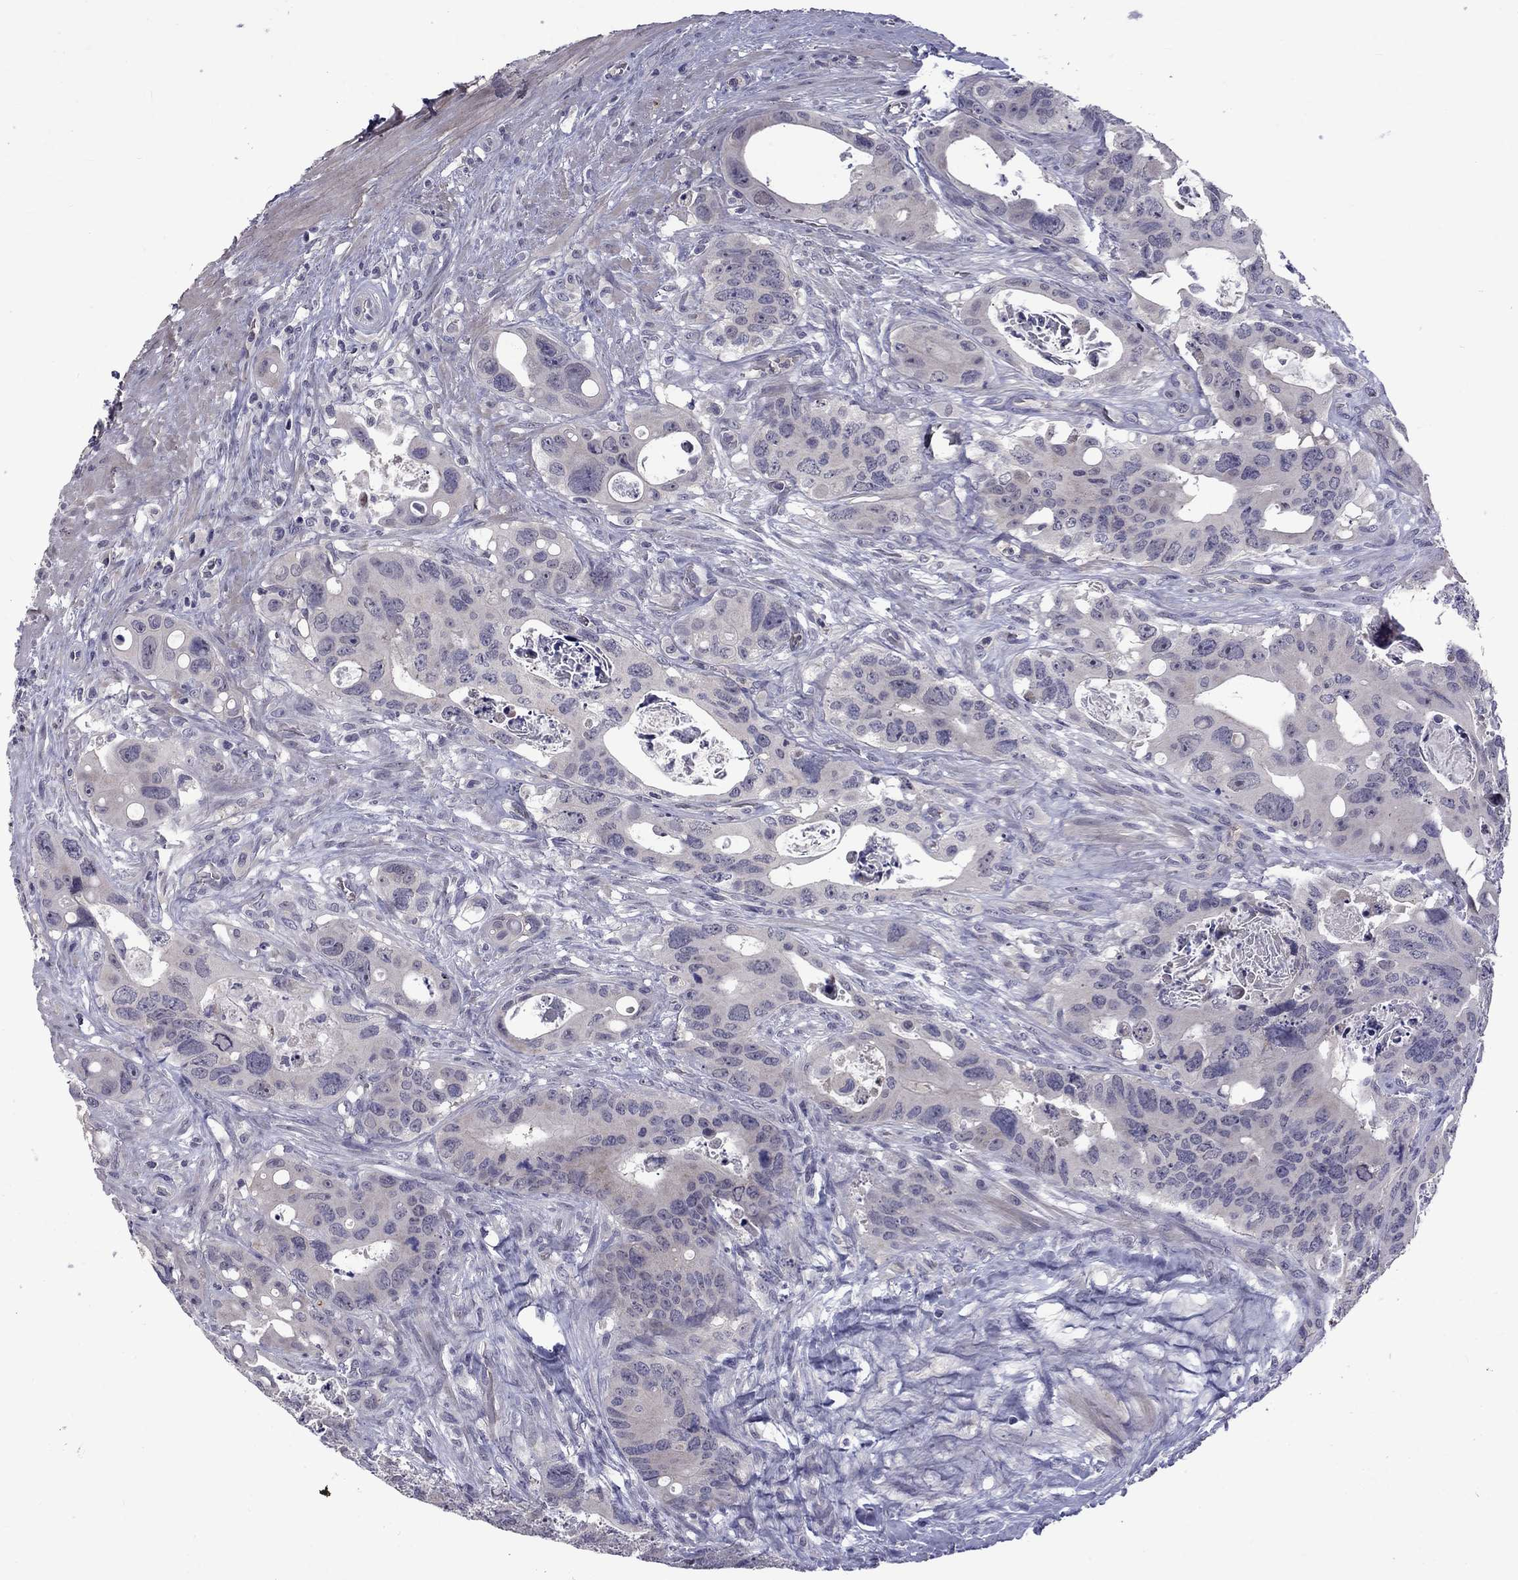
{"staining": {"intensity": "negative", "quantity": "none", "location": "none"}, "tissue": "colorectal cancer", "cell_type": "Tumor cells", "image_type": "cancer", "snomed": [{"axis": "morphology", "description": "Adenocarcinoma, NOS"}, {"axis": "topography", "description": "Rectum"}], "caption": "The photomicrograph reveals no staining of tumor cells in colorectal cancer (adenocarcinoma).", "gene": "SNTA1", "patient": {"sex": "male", "age": 64}}